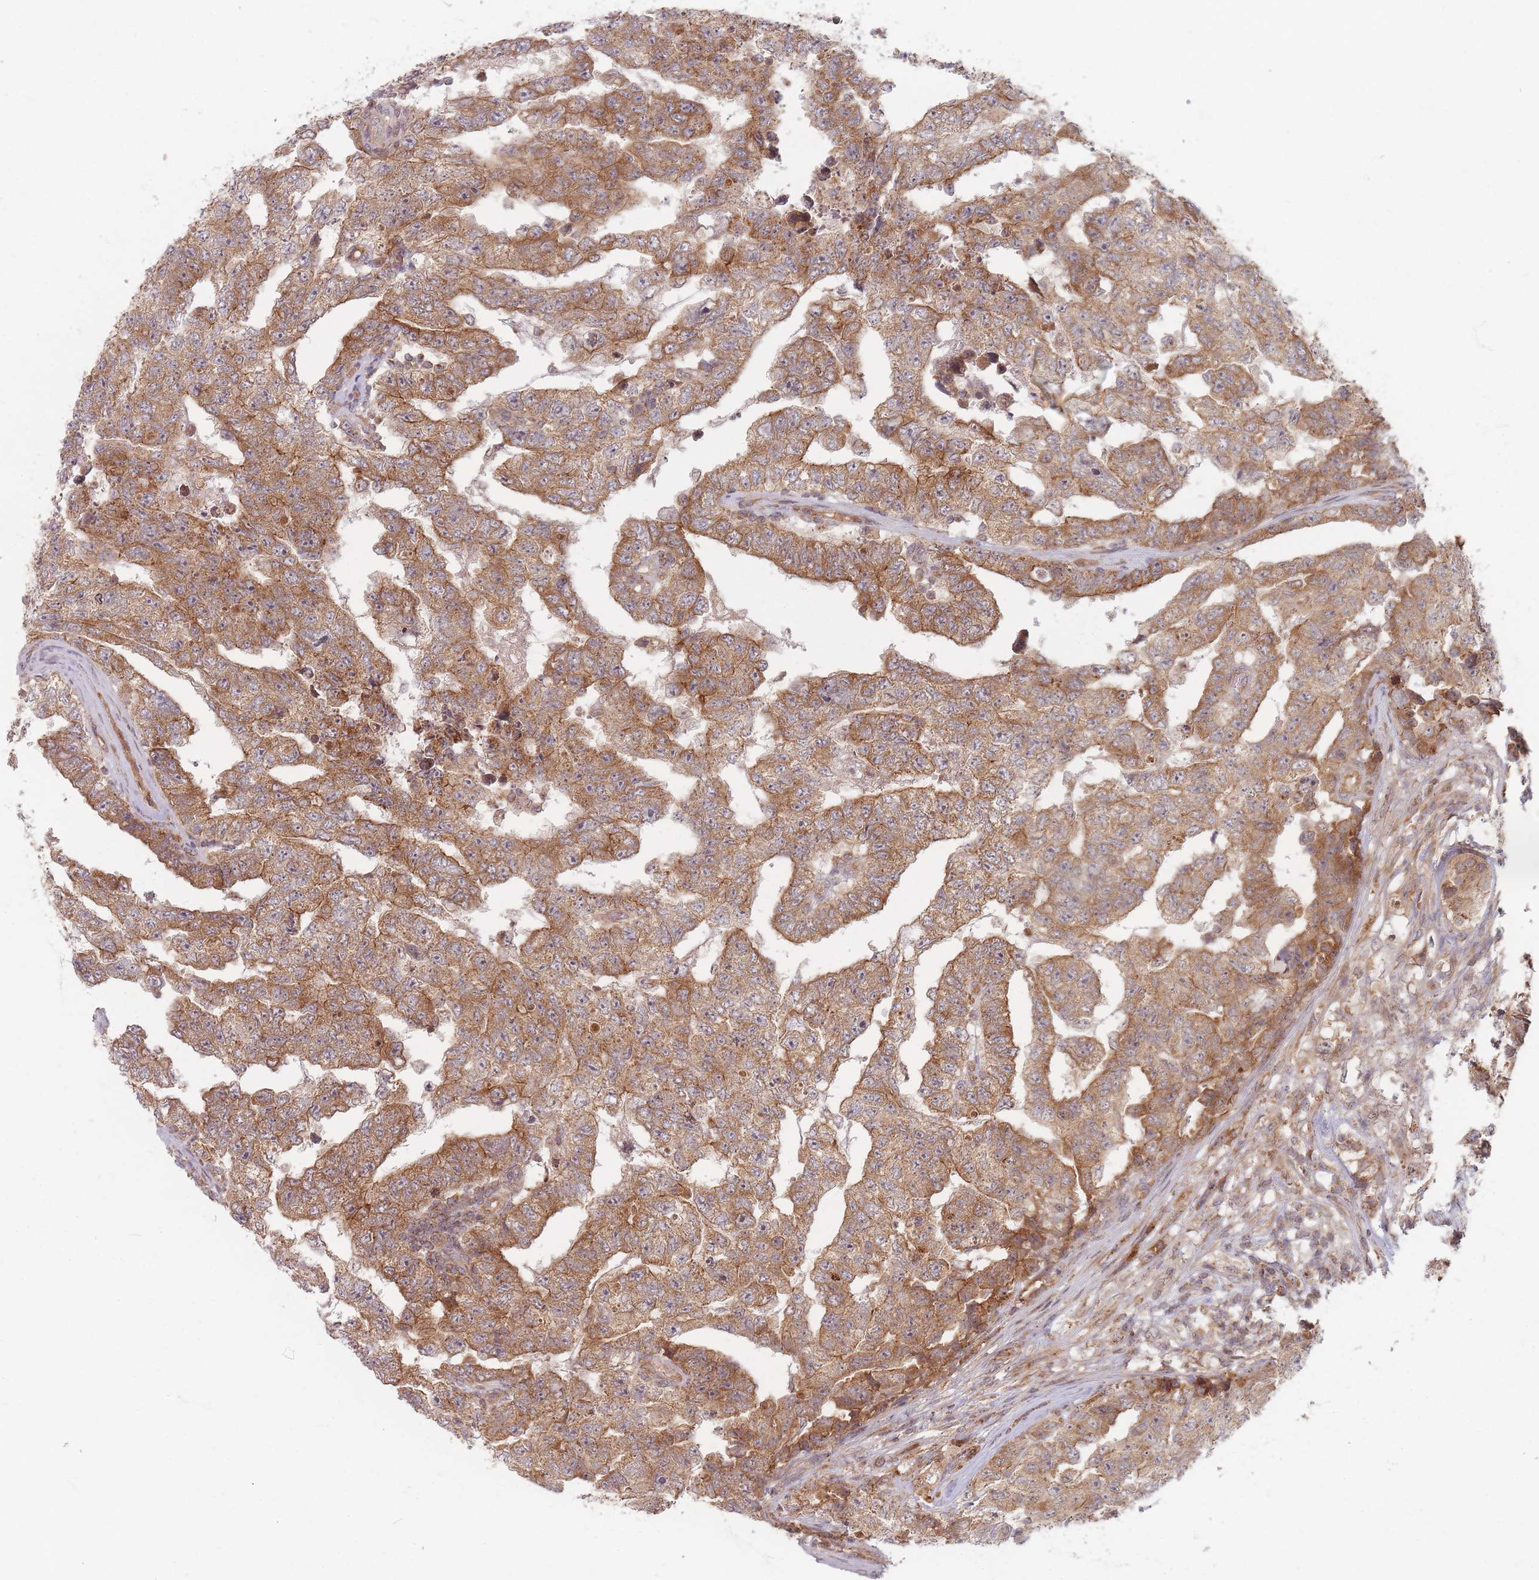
{"staining": {"intensity": "moderate", "quantity": ">75%", "location": "cytoplasmic/membranous"}, "tissue": "testis cancer", "cell_type": "Tumor cells", "image_type": "cancer", "snomed": [{"axis": "morphology", "description": "Carcinoma, Embryonal, NOS"}, {"axis": "topography", "description": "Testis"}], "caption": "Approximately >75% of tumor cells in embryonal carcinoma (testis) demonstrate moderate cytoplasmic/membranous protein expression as visualized by brown immunohistochemical staining.", "gene": "RADX", "patient": {"sex": "male", "age": 25}}